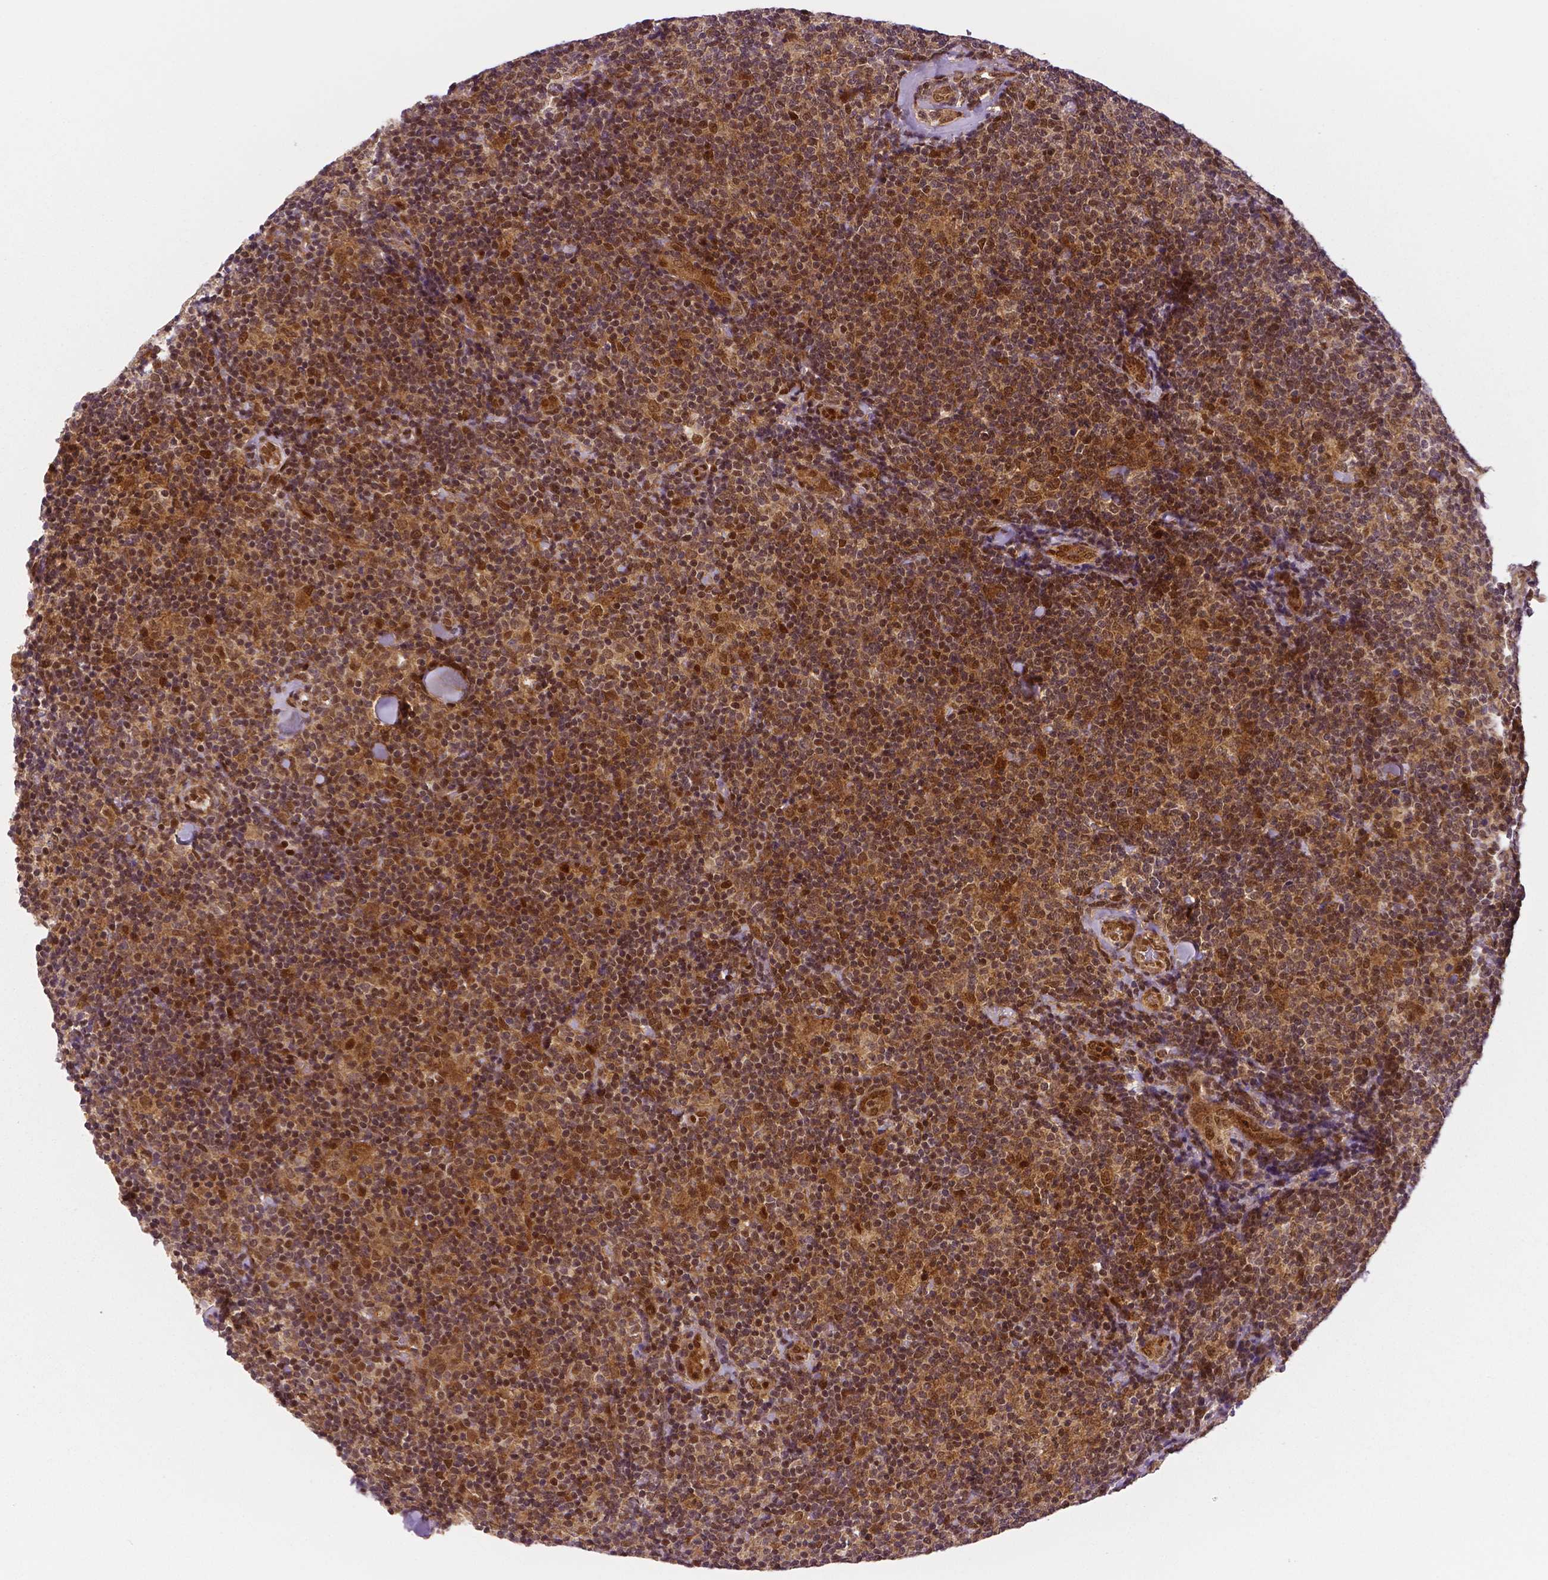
{"staining": {"intensity": "moderate", "quantity": ">75%", "location": "cytoplasmic/membranous"}, "tissue": "lymphoma", "cell_type": "Tumor cells", "image_type": "cancer", "snomed": [{"axis": "morphology", "description": "Malignant lymphoma, non-Hodgkin's type, Low grade"}, {"axis": "topography", "description": "Lymph node"}], "caption": "Immunohistochemistry (IHC) photomicrograph of neoplastic tissue: human low-grade malignant lymphoma, non-Hodgkin's type stained using immunohistochemistry (IHC) shows medium levels of moderate protein expression localized specifically in the cytoplasmic/membranous of tumor cells, appearing as a cytoplasmic/membranous brown color.", "gene": "STAT3", "patient": {"sex": "female", "age": 56}}